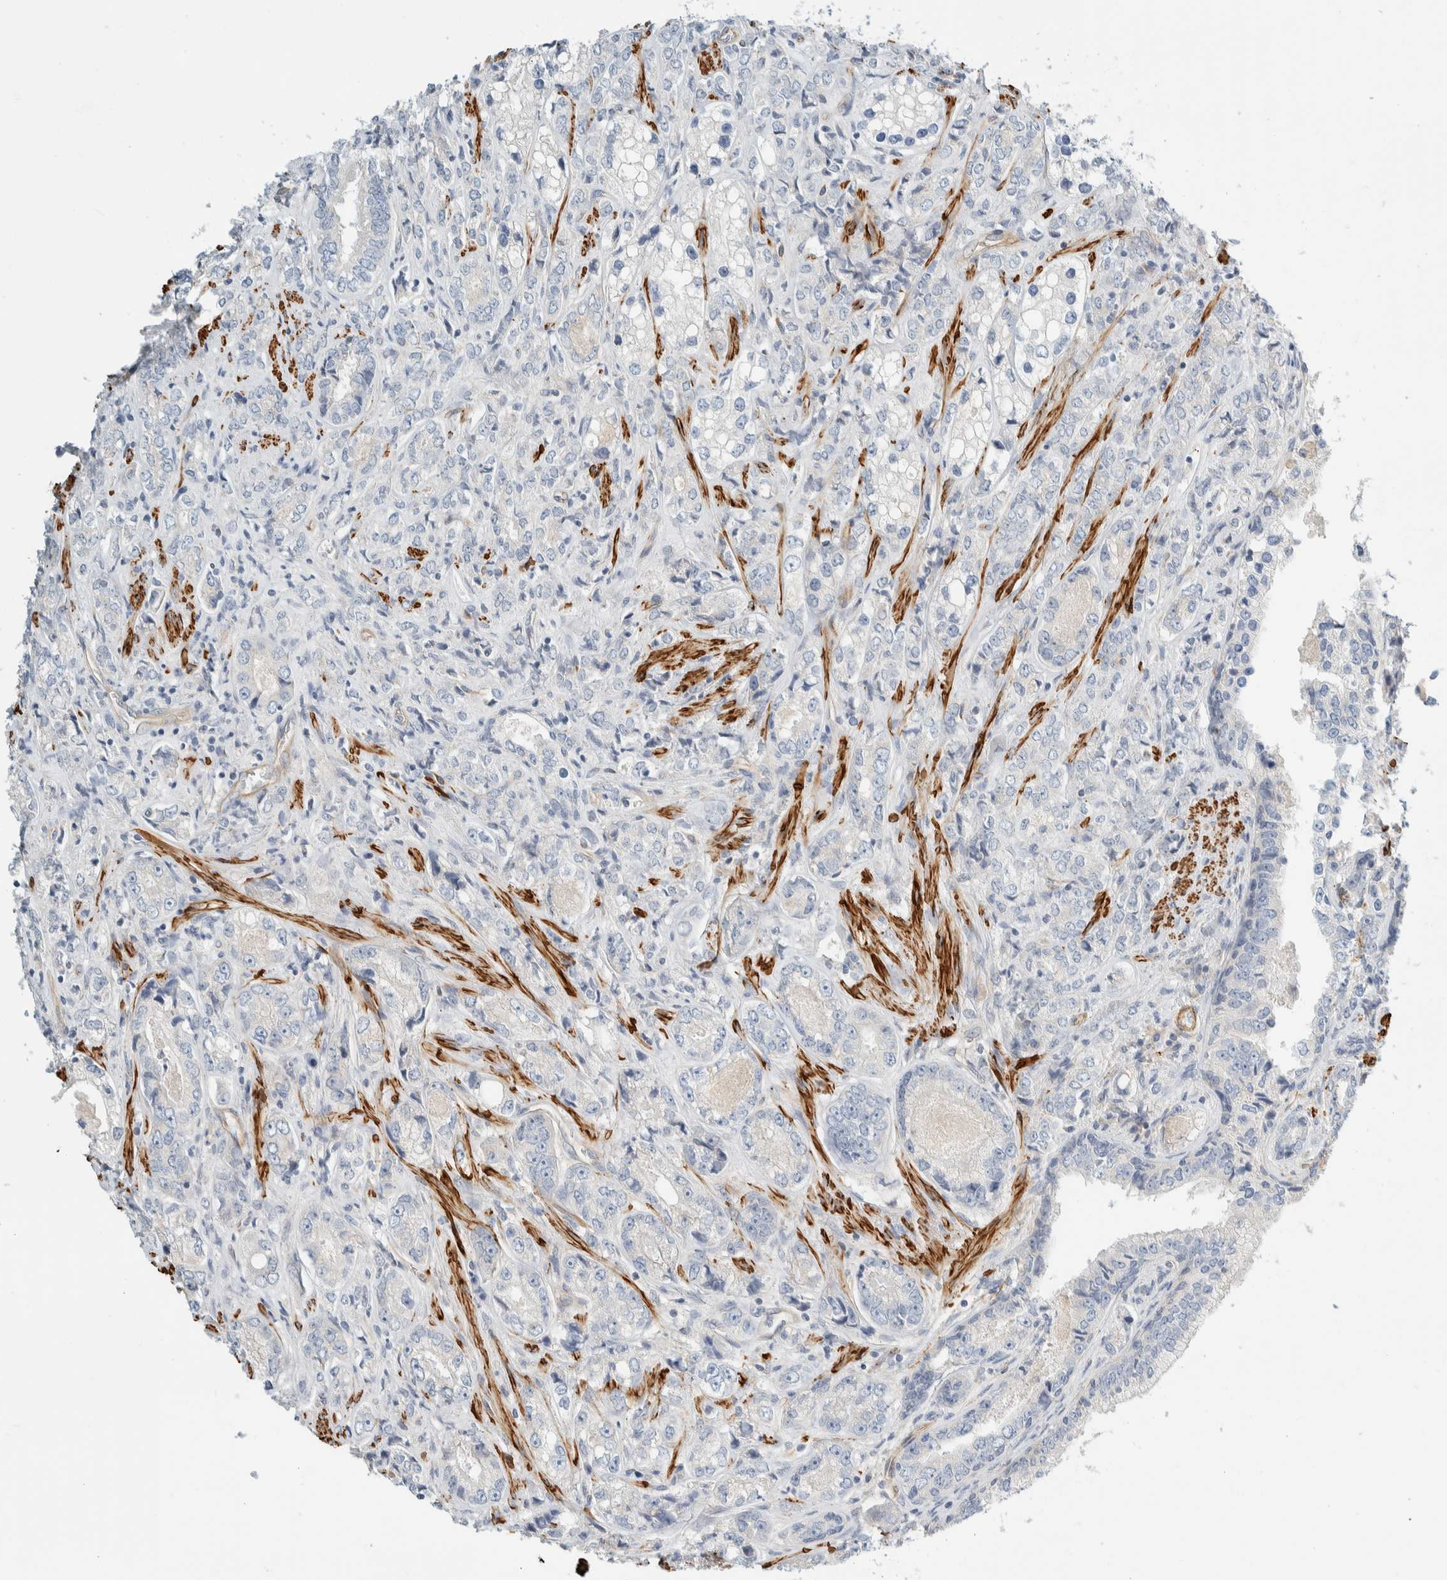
{"staining": {"intensity": "negative", "quantity": "none", "location": "none"}, "tissue": "prostate cancer", "cell_type": "Tumor cells", "image_type": "cancer", "snomed": [{"axis": "morphology", "description": "Adenocarcinoma, High grade"}, {"axis": "topography", "description": "Prostate"}], "caption": "High-grade adenocarcinoma (prostate) was stained to show a protein in brown. There is no significant positivity in tumor cells. Brightfield microscopy of IHC stained with DAB (brown) and hematoxylin (blue), captured at high magnification.", "gene": "CDR2", "patient": {"sex": "male", "age": 61}}